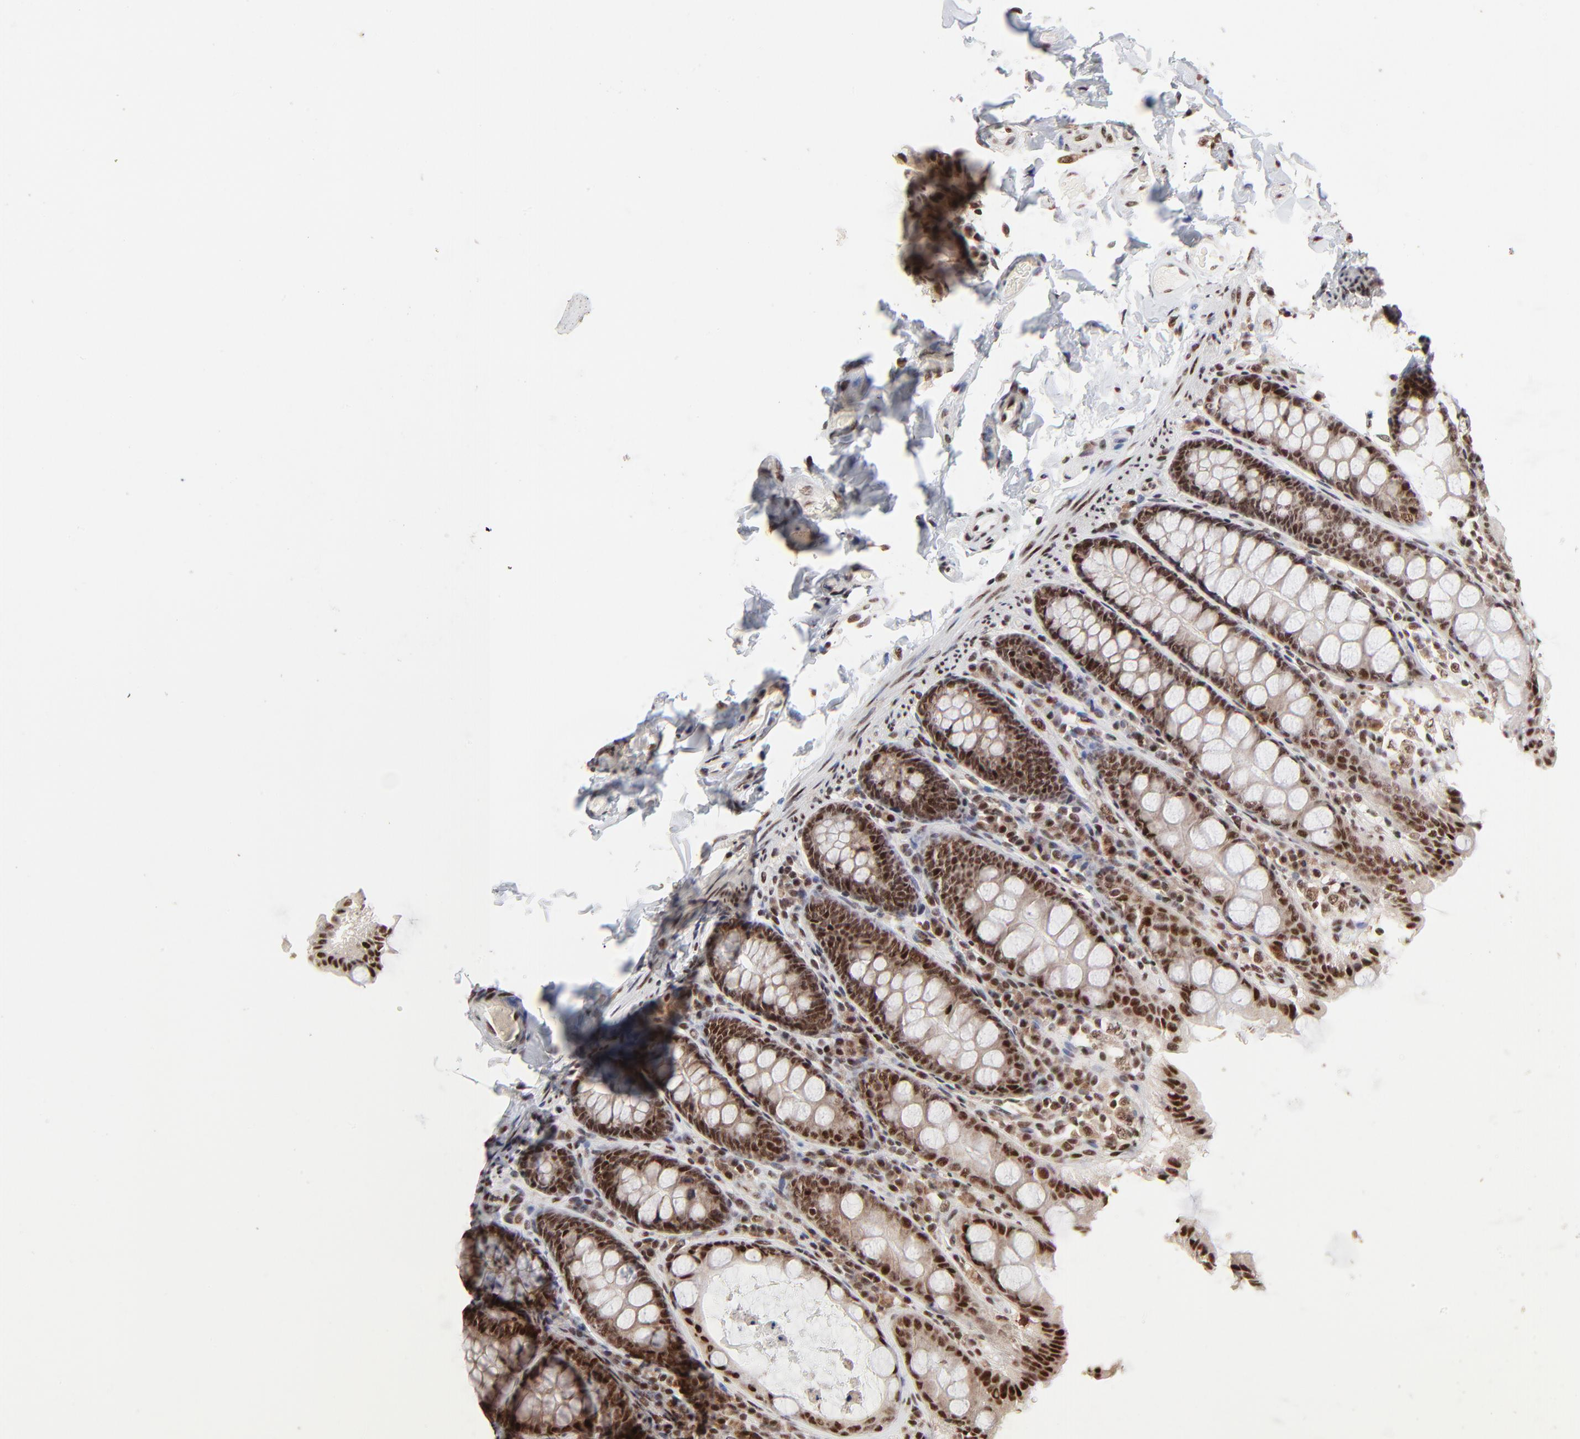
{"staining": {"intensity": "moderate", "quantity": ">75%", "location": "nuclear"}, "tissue": "colon", "cell_type": "Endothelial cells", "image_type": "normal", "snomed": [{"axis": "morphology", "description": "Normal tissue, NOS"}, {"axis": "topography", "description": "Colon"}], "caption": "IHC photomicrograph of benign human colon stained for a protein (brown), which demonstrates medium levels of moderate nuclear staining in about >75% of endothelial cells.", "gene": "RBM22", "patient": {"sex": "female", "age": 61}}